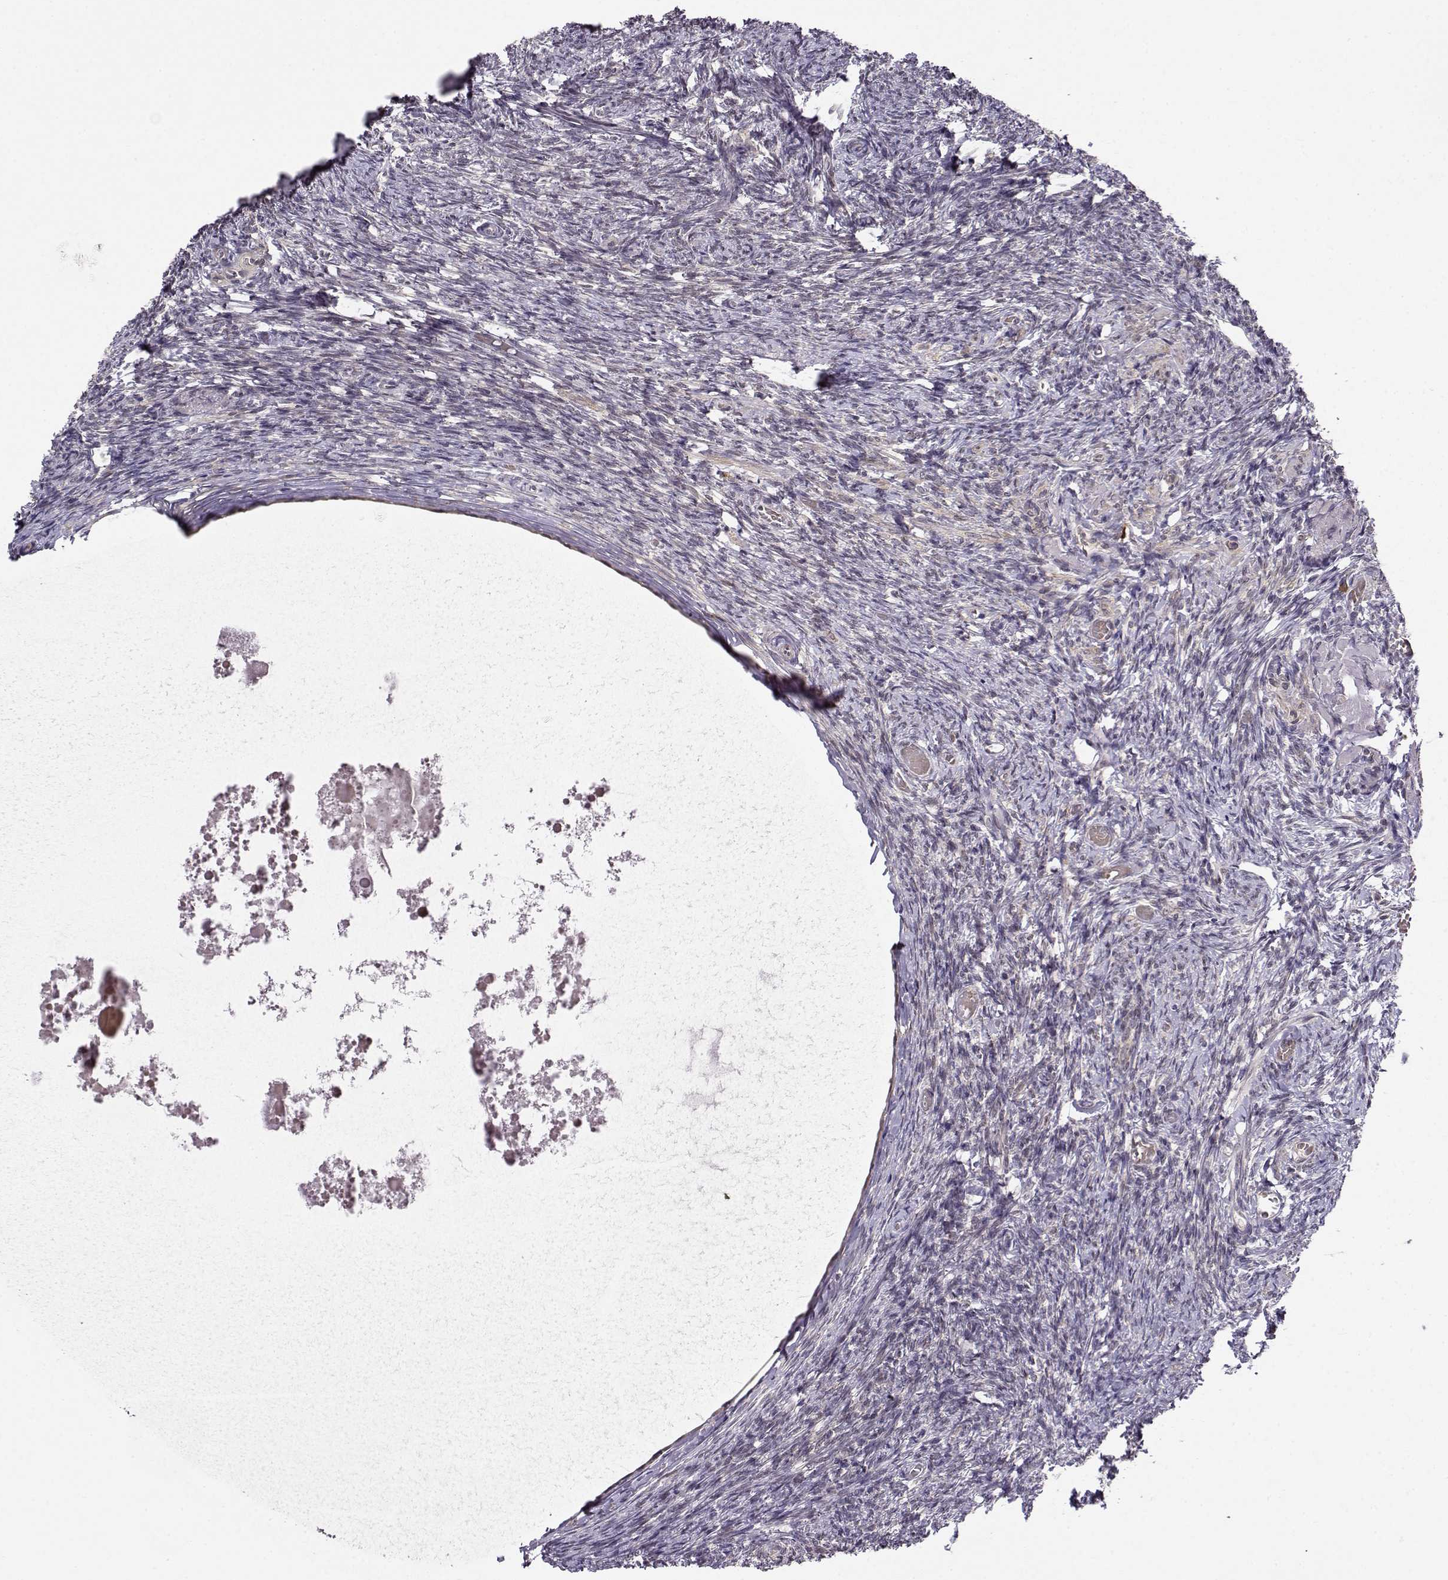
{"staining": {"intensity": "negative", "quantity": "none", "location": "none"}, "tissue": "ovary", "cell_type": "Ovarian stroma cells", "image_type": "normal", "snomed": [{"axis": "morphology", "description": "Normal tissue, NOS"}, {"axis": "topography", "description": "Ovary"}], "caption": "Histopathology image shows no significant protein staining in ovarian stroma cells of unremarkable ovary.", "gene": "ERGIC2", "patient": {"sex": "female", "age": 72}}